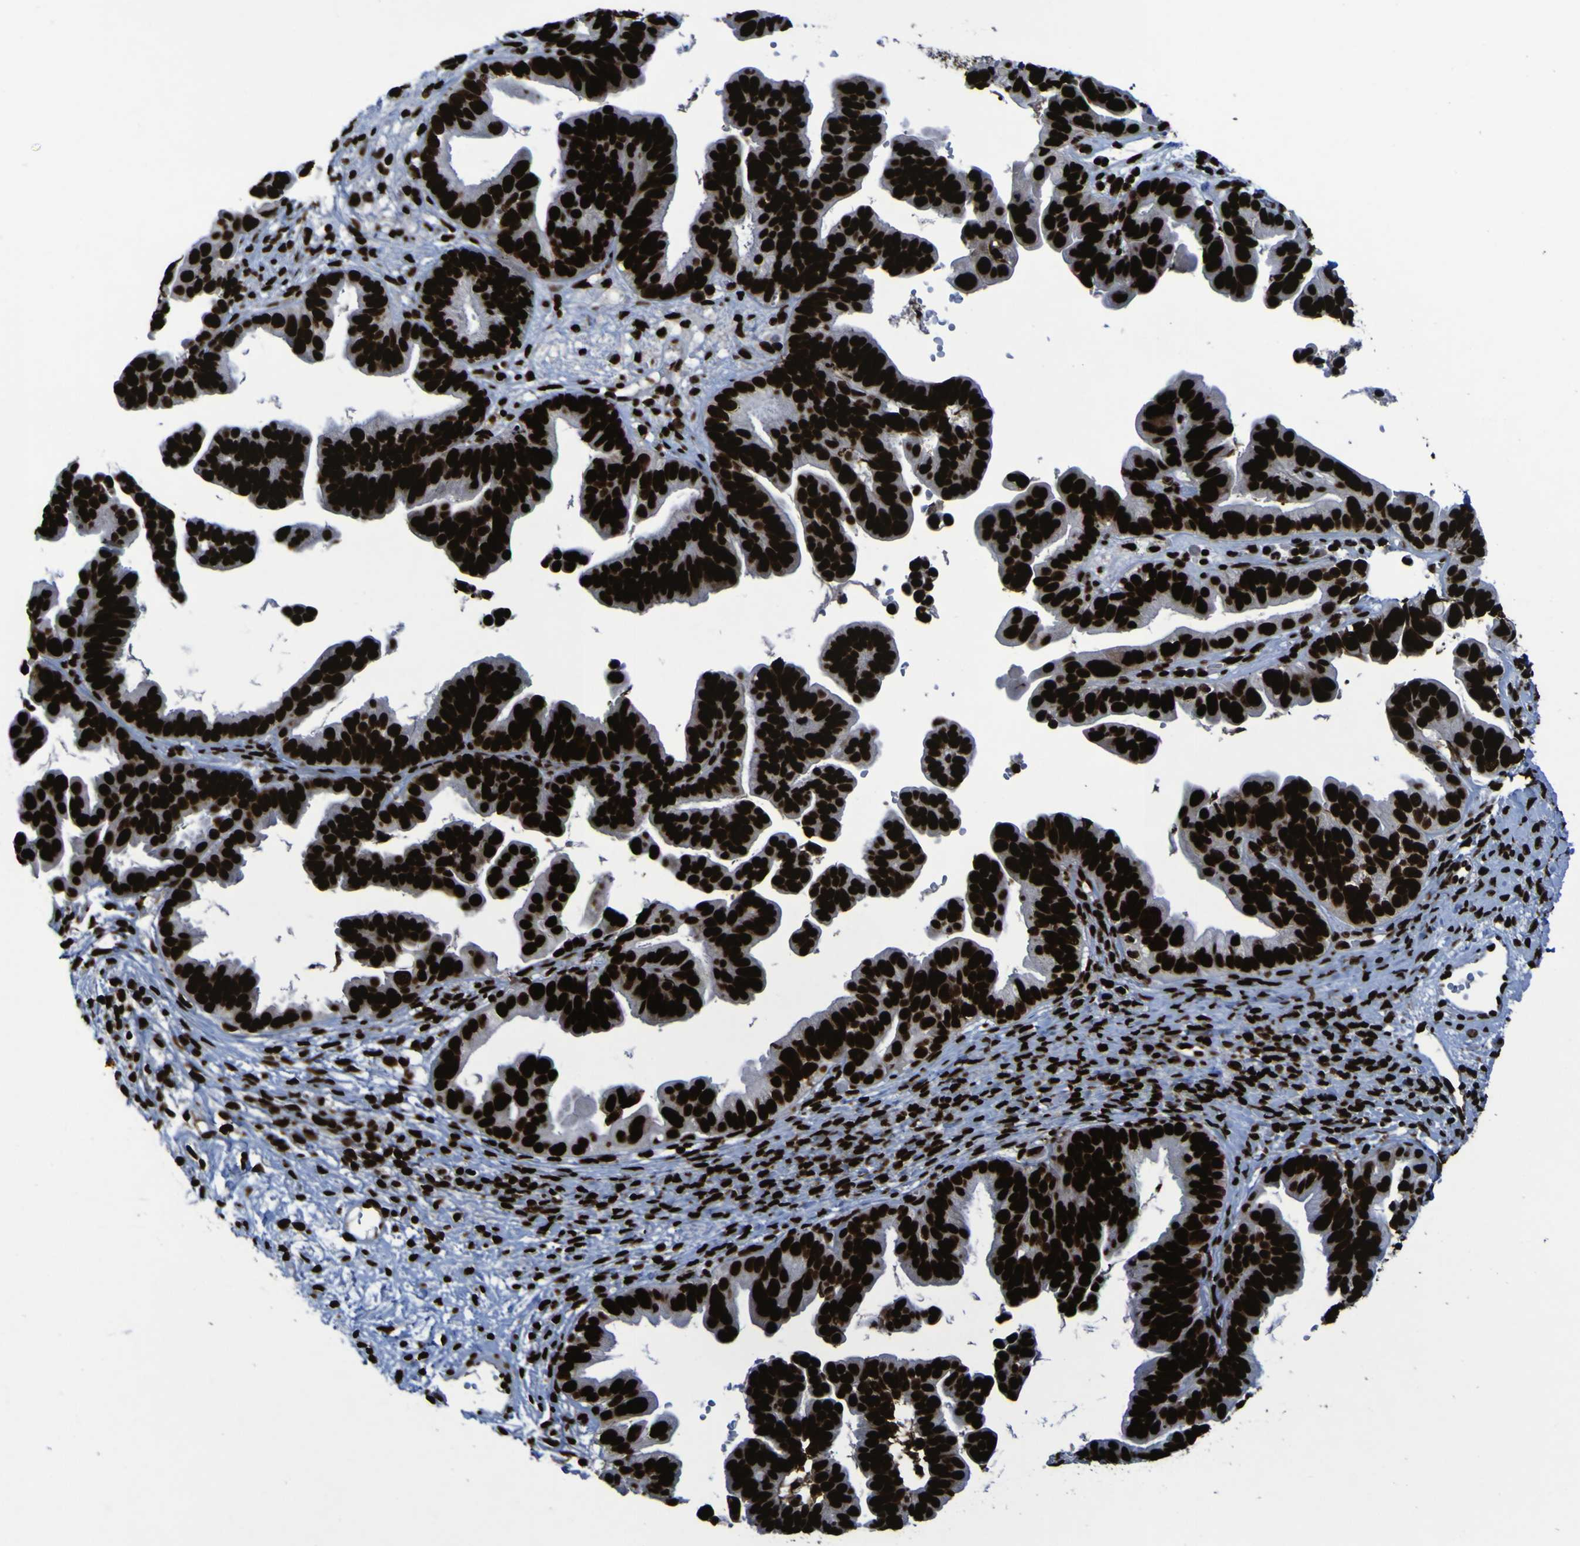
{"staining": {"intensity": "strong", "quantity": ">75%", "location": "nuclear"}, "tissue": "ovarian cancer", "cell_type": "Tumor cells", "image_type": "cancer", "snomed": [{"axis": "morphology", "description": "Cystadenocarcinoma, serous, NOS"}, {"axis": "topography", "description": "Ovary"}], "caption": "About >75% of tumor cells in ovarian serous cystadenocarcinoma exhibit strong nuclear protein positivity as visualized by brown immunohistochemical staining.", "gene": "NPM1", "patient": {"sex": "female", "age": 56}}